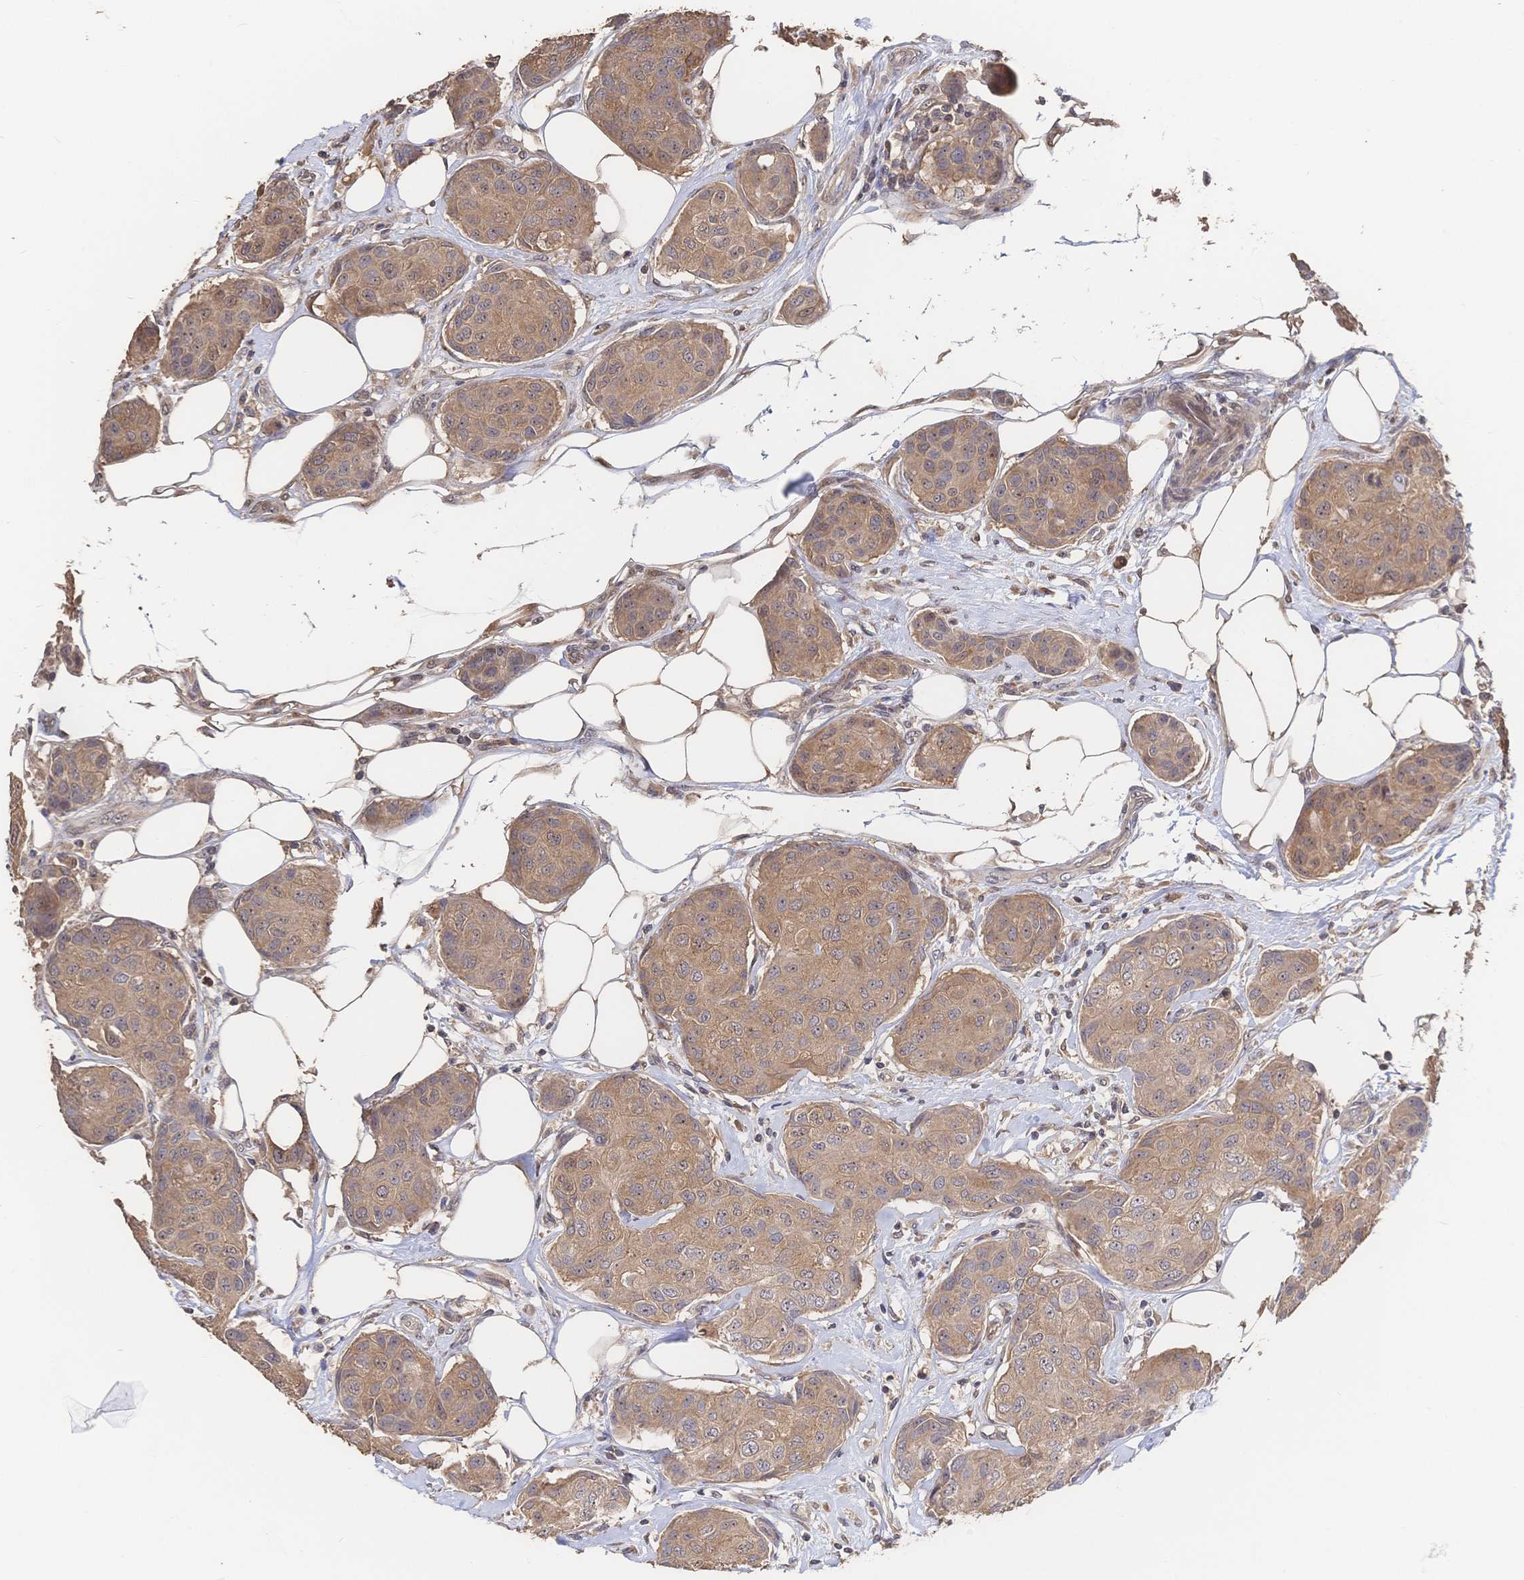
{"staining": {"intensity": "moderate", "quantity": ">75%", "location": "cytoplasmic/membranous"}, "tissue": "breast cancer", "cell_type": "Tumor cells", "image_type": "cancer", "snomed": [{"axis": "morphology", "description": "Duct carcinoma"}, {"axis": "topography", "description": "Breast"}, {"axis": "topography", "description": "Lymph node"}], "caption": "Protein analysis of infiltrating ductal carcinoma (breast) tissue exhibits moderate cytoplasmic/membranous expression in about >75% of tumor cells.", "gene": "DNAJA4", "patient": {"sex": "female", "age": 80}}